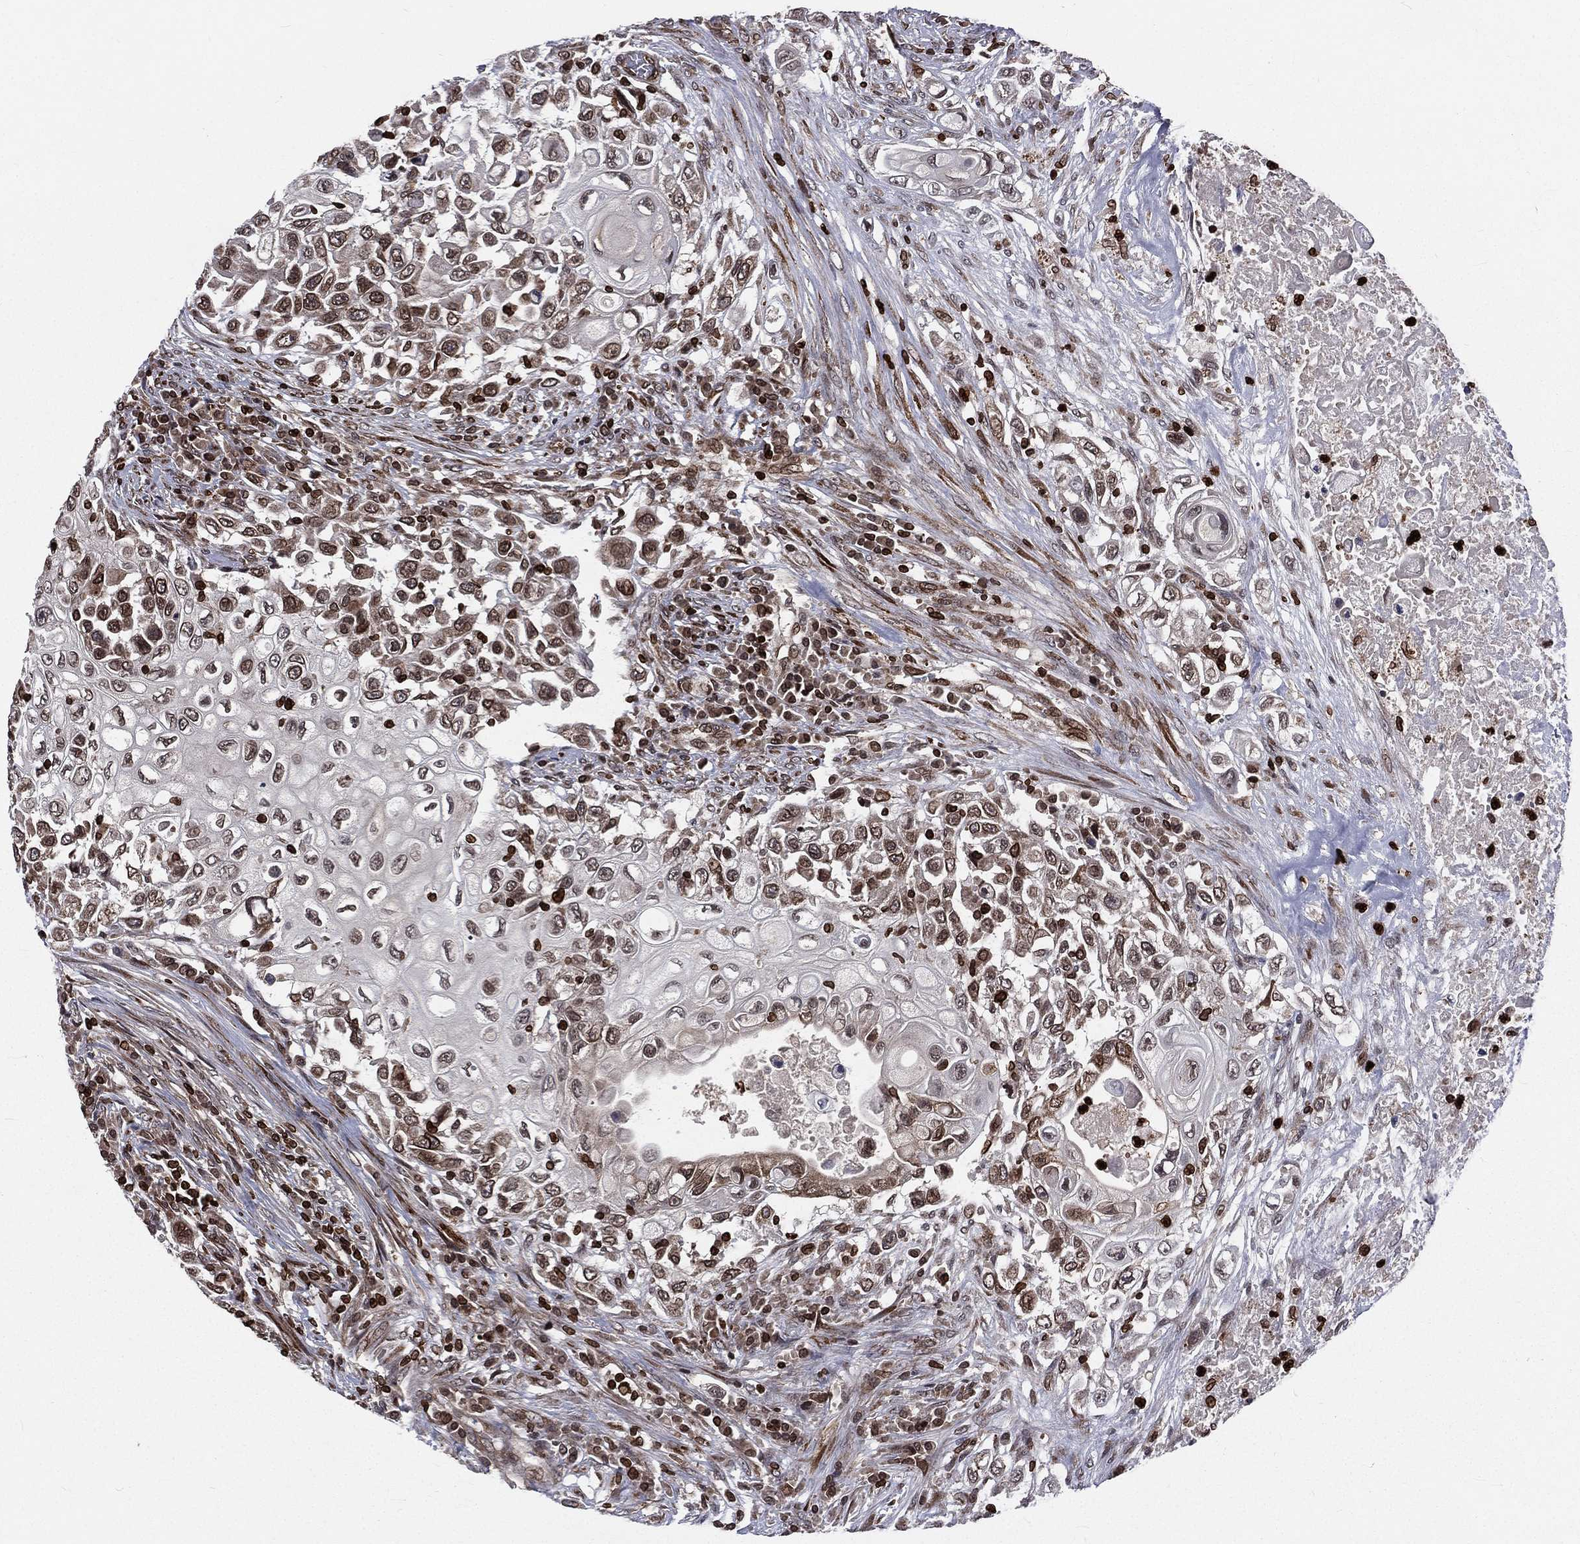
{"staining": {"intensity": "moderate", "quantity": "25%-75%", "location": "cytoplasmic/membranous,nuclear"}, "tissue": "urothelial cancer", "cell_type": "Tumor cells", "image_type": "cancer", "snomed": [{"axis": "morphology", "description": "Urothelial carcinoma, High grade"}, {"axis": "topography", "description": "Urinary bladder"}], "caption": "Human urothelial carcinoma (high-grade) stained with a brown dye reveals moderate cytoplasmic/membranous and nuclear positive positivity in about 25%-75% of tumor cells.", "gene": "LBR", "patient": {"sex": "female", "age": 56}}